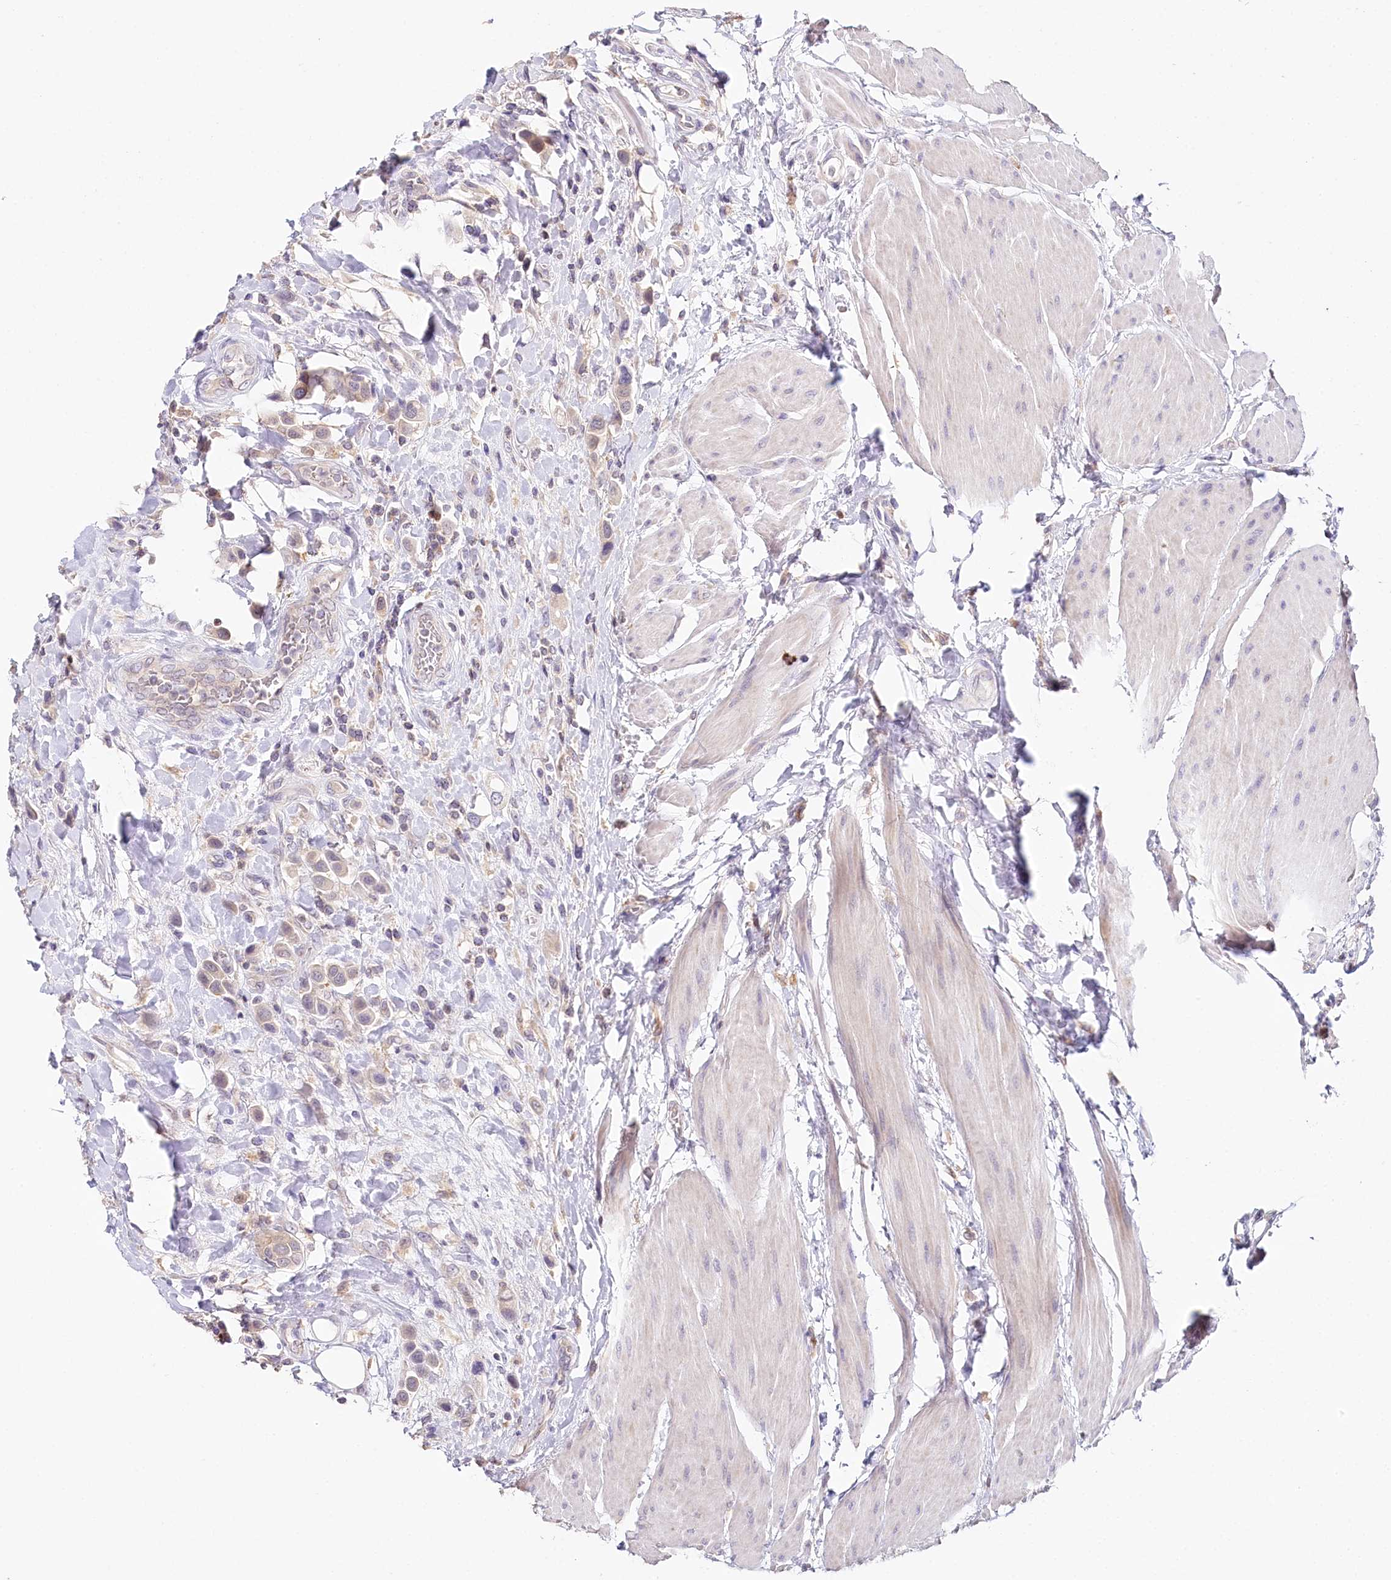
{"staining": {"intensity": "negative", "quantity": "none", "location": "none"}, "tissue": "urothelial cancer", "cell_type": "Tumor cells", "image_type": "cancer", "snomed": [{"axis": "morphology", "description": "Urothelial carcinoma, High grade"}, {"axis": "topography", "description": "Urinary bladder"}], "caption": "Immunohistochemical staining of human urothelial cancer shows no significant expression in tumor cells. (DAB IHC visualized using brightfield microscopy, high magnification).", "gene": "DAPK1", "patient": {"sex": "male", "age": 50}}